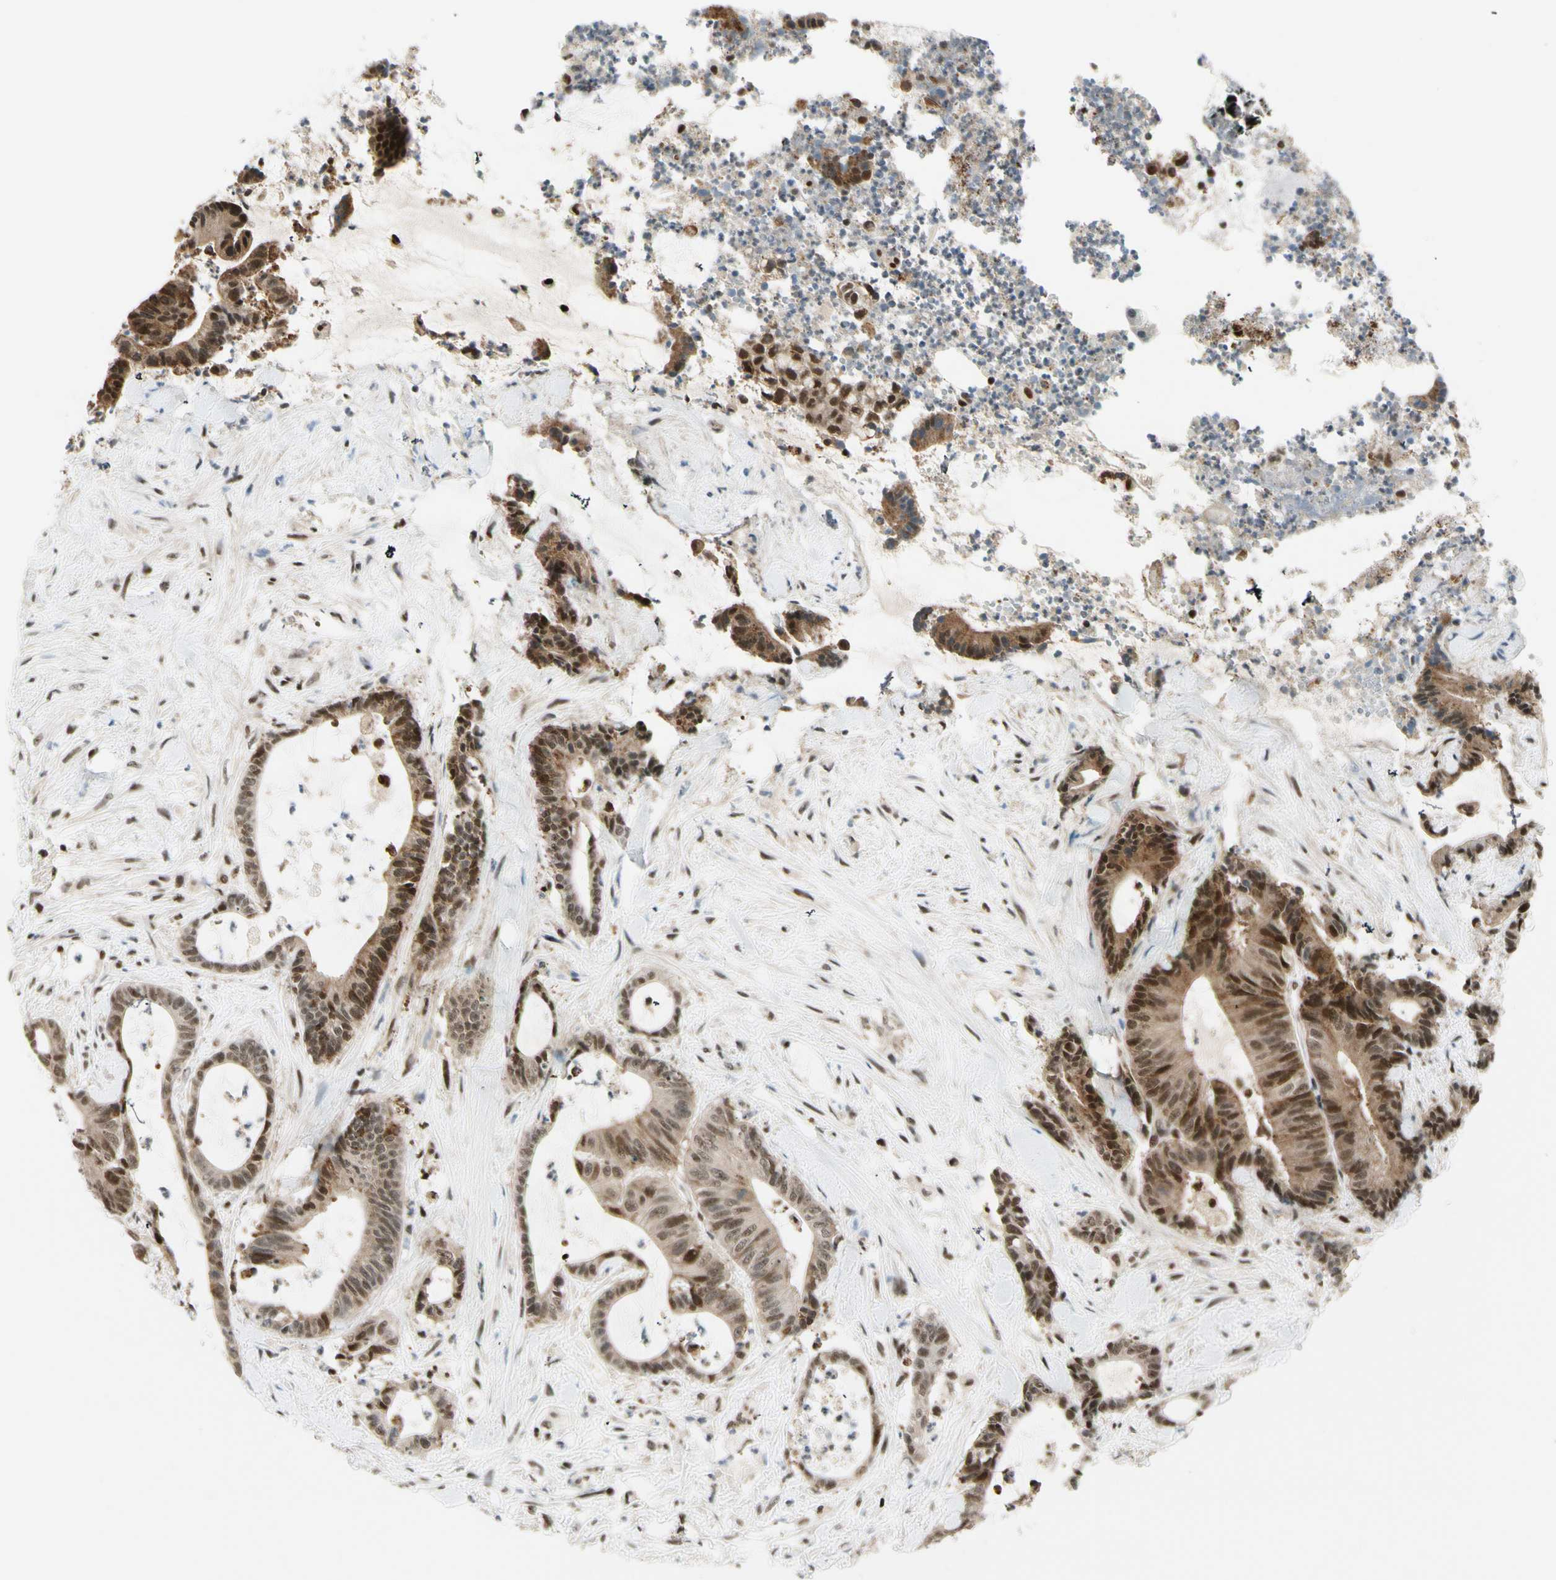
{"staining": {"intensity": "strong", "quantity": ">75%", "location": "cytoplasmic/membranous,nuclear"}, "tissue": "colorectal cancer", "cell_type": "Tumor cells", "image_type": "cancer", "snomed": [{"axis": "morphology", "description": "Adenocarcinoma, NOS"}, {"axis": "topography", "description": "Colon"}], "caption": "Protein expression analysis of human colorectal adenocarcinoma reveals strong cytoplasmic/membranous and nuclear staining in approximately >75% of tumor cells. (brown staining indicates protein expression, while blue staining denotes nuclei).", "gene": "DAXX", "patient": {"sex": "female", "age": 84}}